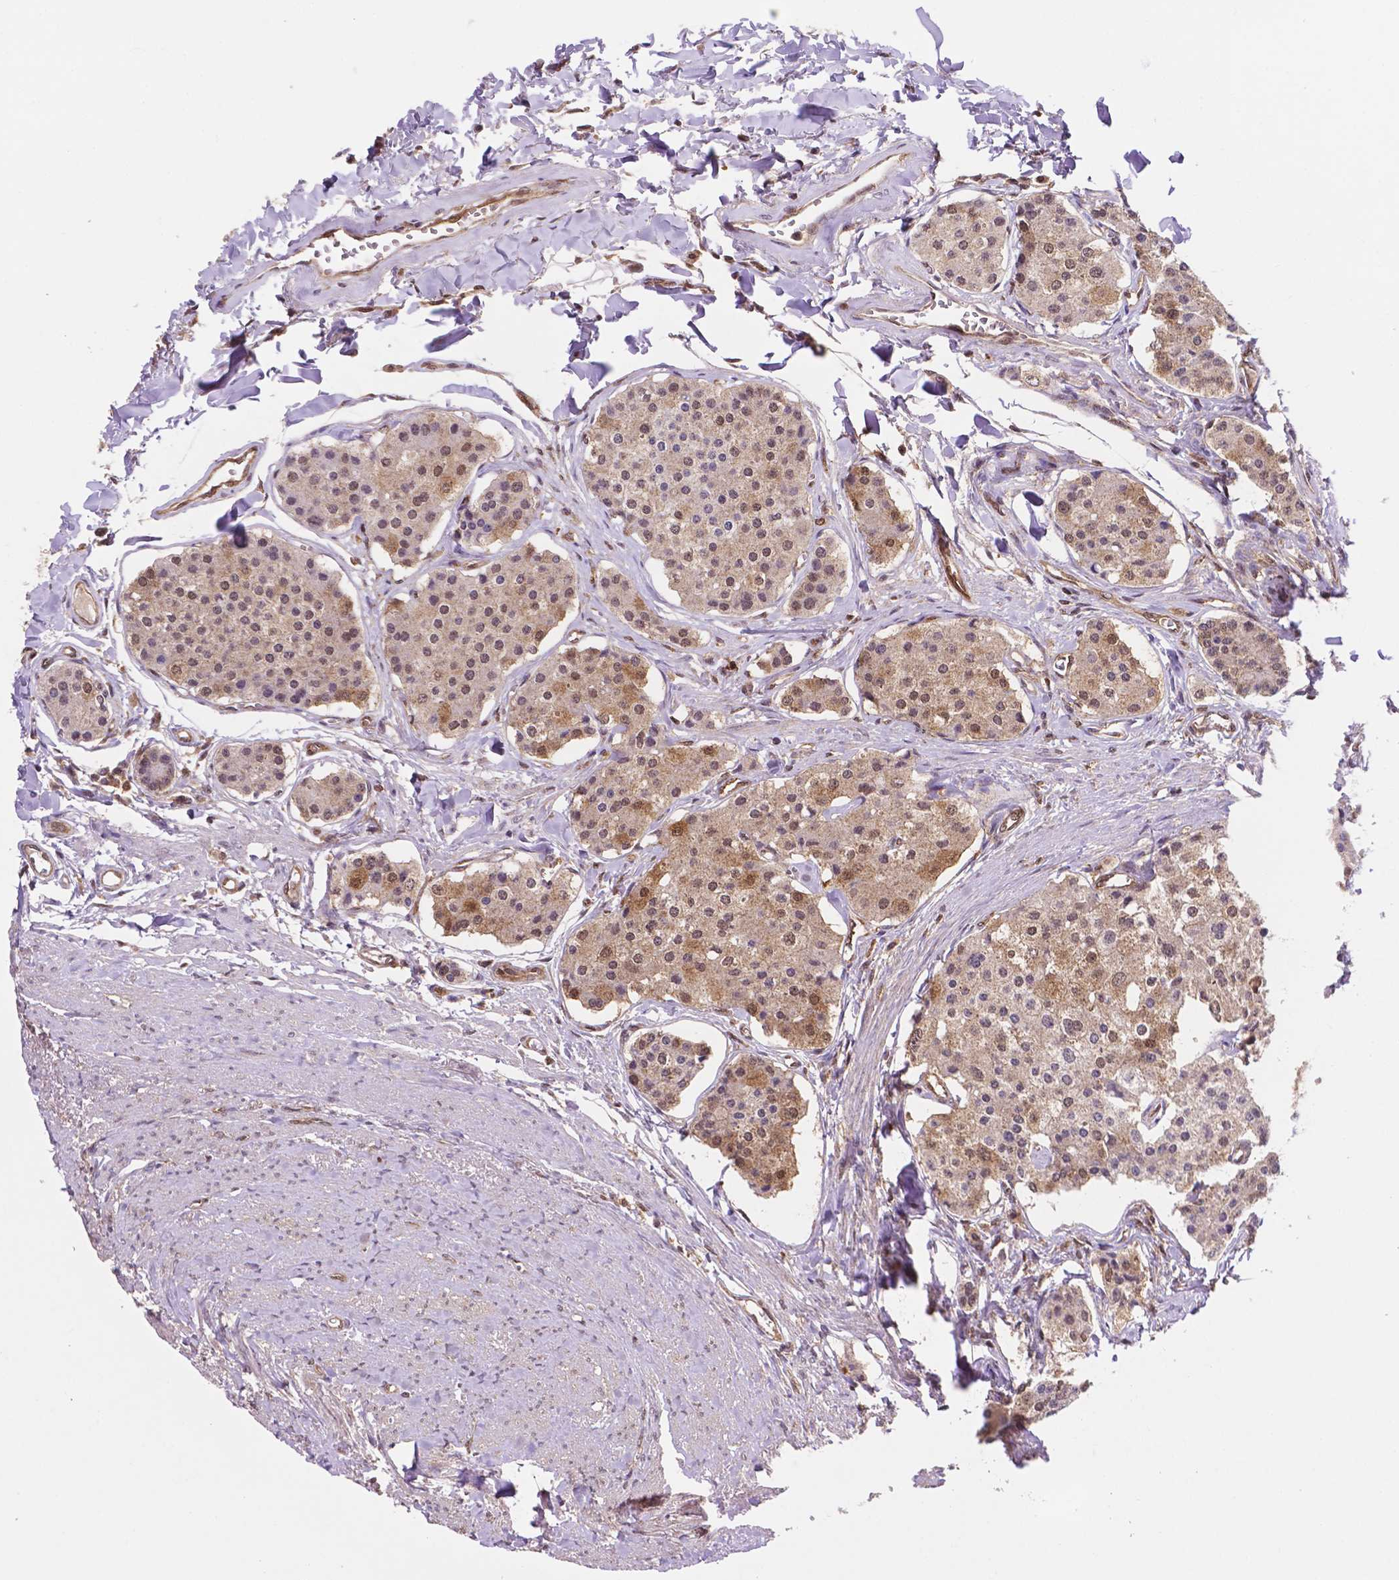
{"staining": {"intensity": "weak", "quantity": "25%-75%", "location": "cytoplasmic/membranous,nuclear"}, "tissue": "carcinoid", "cell_type": "Tumor cells", "image_type": "cancer", "snomed": [{"axis": "morphology", "description": "Carcinoid, malignant, NOS"}, {"axis": "topography", "description": "Small intestine"}], "caption": "Immunohistochemistry micrograph of neoplastic tissue: carcinoid stained using immunohistochemistry demonstrates low levels of weak protein expression localized specifically in the cytoplasmic/membranous and nuclear of tumor cells, appearing as a cytoplasmic/membranous and nuclear brown color.", "gene": "UBE2L6", "patient": {"sex": "female", "age": 65}}